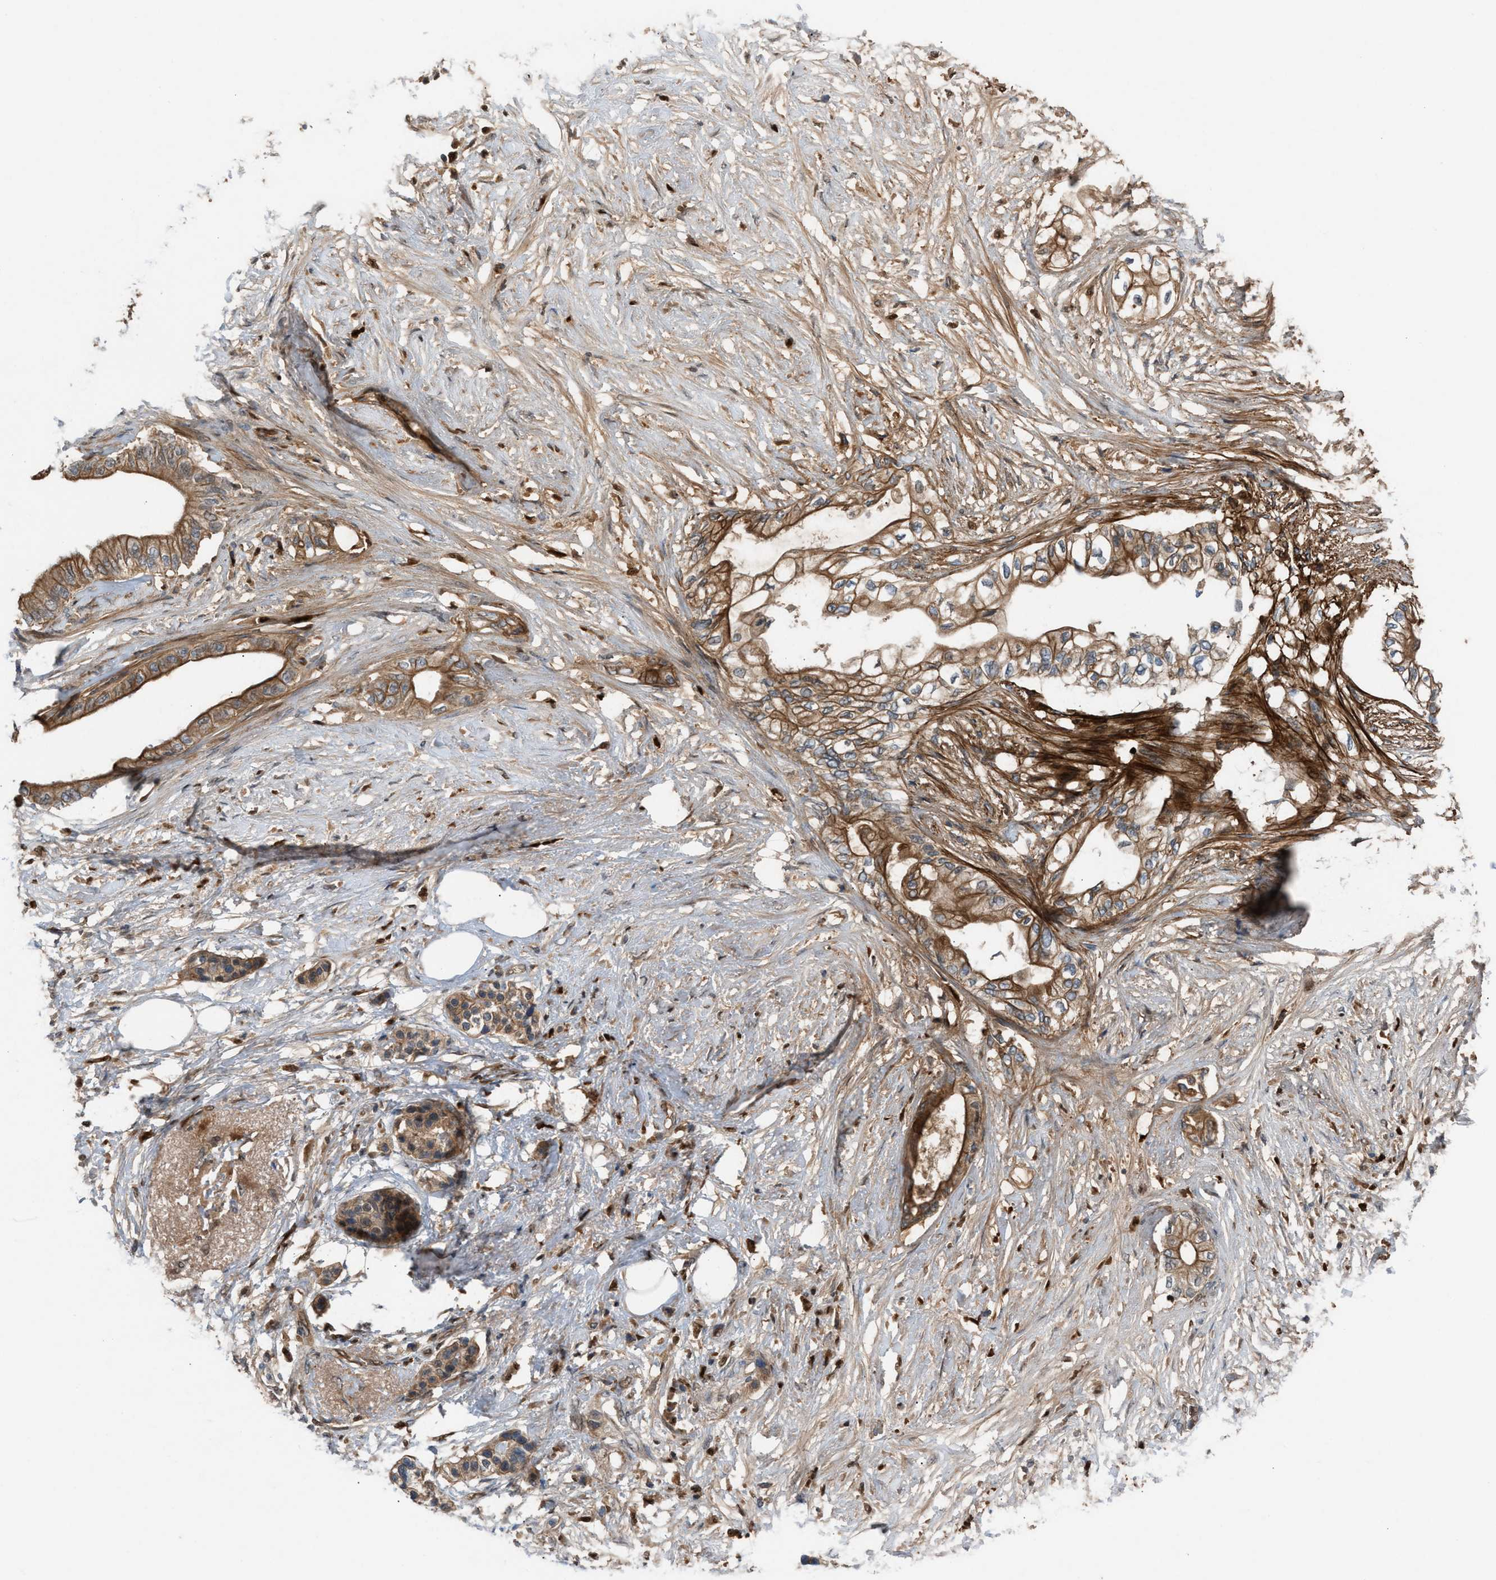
{"staining": {"intensity": "moderate", "quantity": ">75%", "location": "cytoplasmic/membranous"}, "tissue": "pancreatic cancer", "cell_type": "Tumor cells", "image_type": "cancer", "snomed": [{"axis": "morphology", "description": "Normal tissue, NOS"}, {"axis": "morphology", "description": "Adenocarcinoma, NOS"}, {"axis": "topography", "description": "Pancreas"}, {"axis": "topography", "description": "Duodenum"}], "caption": "Adenocarcinoma (pancreatic) stained with immunohistochemistry (IHC) shows moderate cytoplasmic/membranous expression in approximately >75% of tumor cells. The staining is performed using DAB (3,3'-diaminobenzidine) brown chromogen to label protein expression. The nuclei are counter-stained blue using hematoxylin.", "gene": "TPK1", "patient": {"sex": "female", "age": 60}}